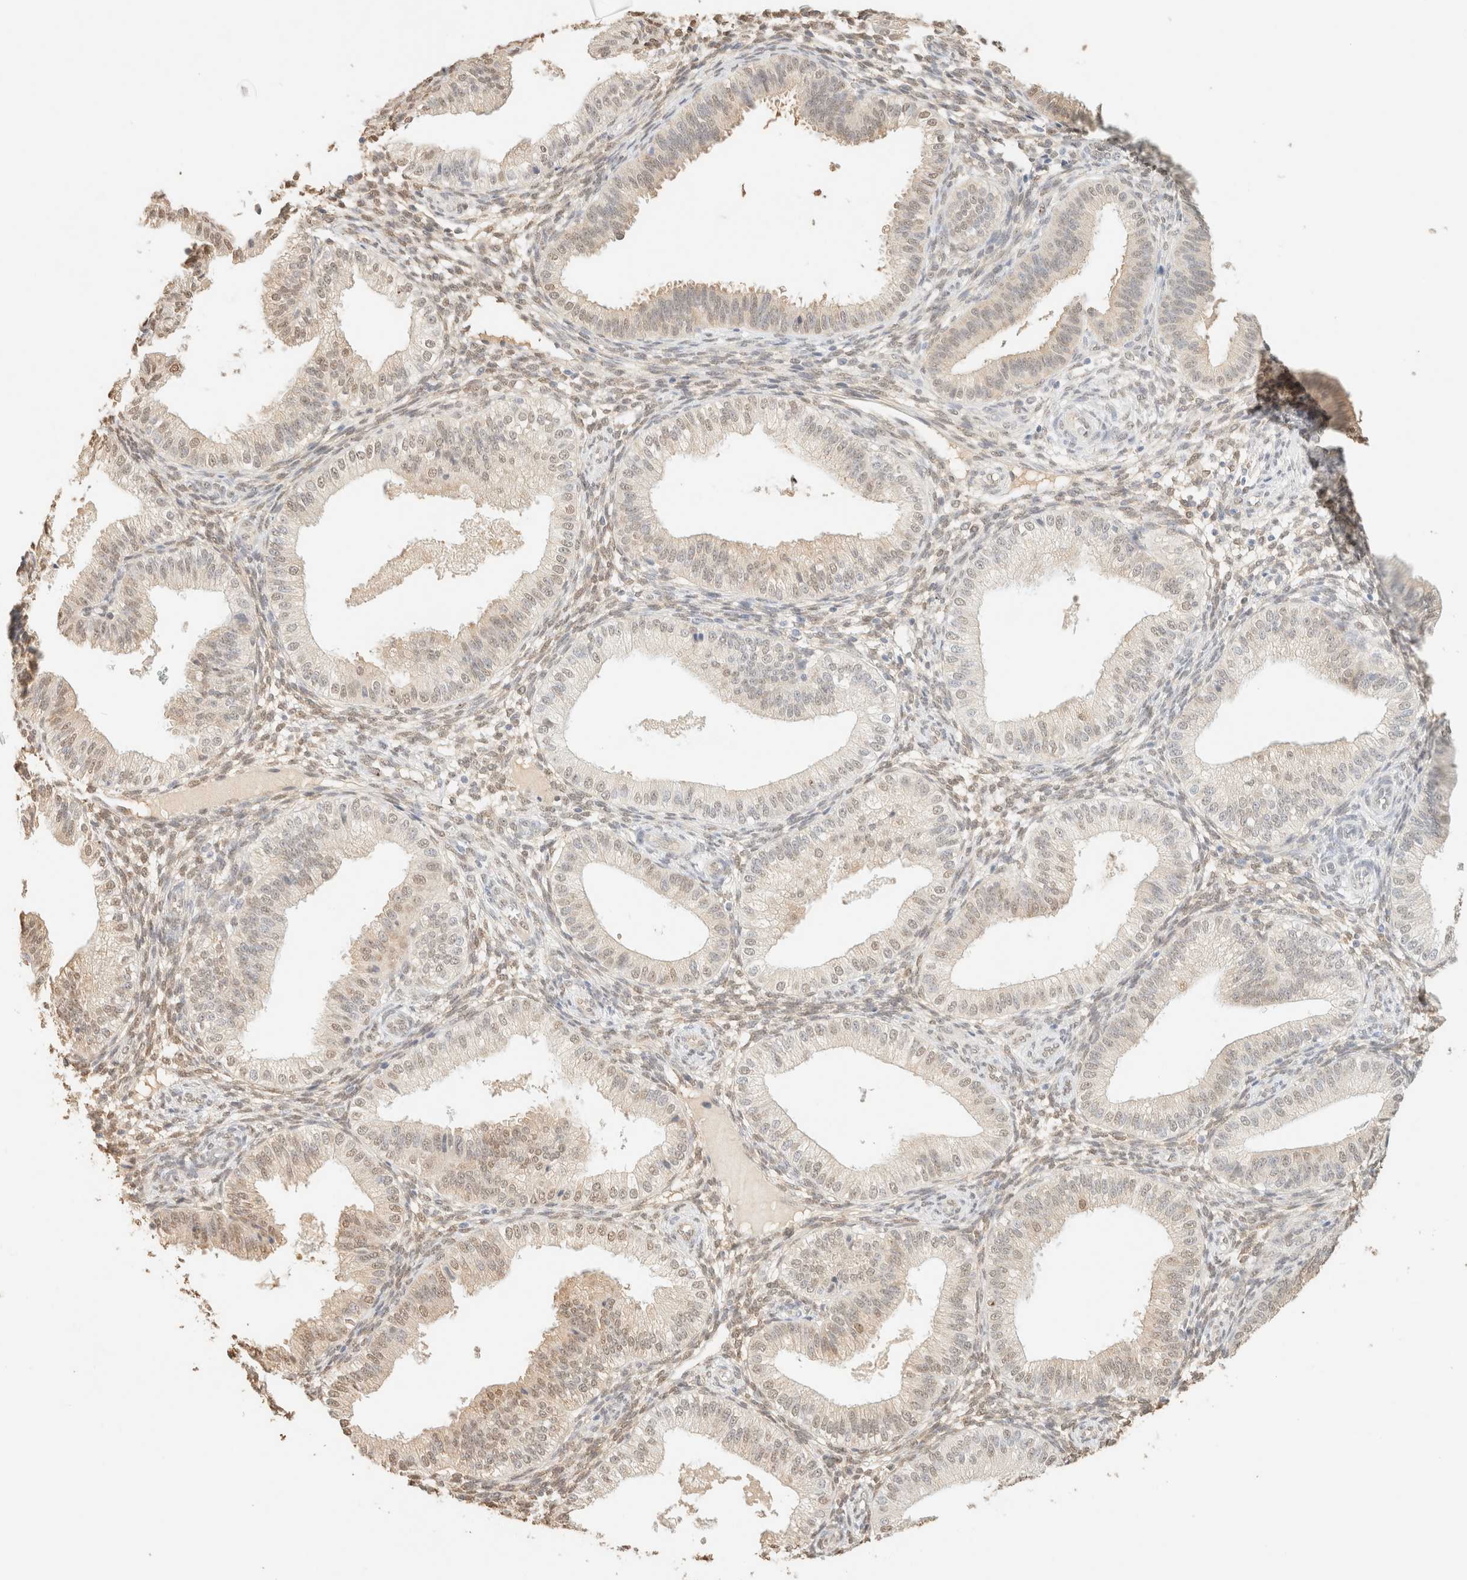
{"staining": {"intensity": "weak", "quantity": "25%-75%", "location": "nuclear"}, "tissue": "endometrium", "cell_type": "Cells in endometrial stroma", "image_type": "normal", "snomed": [{"axis": "morphology", "description": "Normal tissue, NOS"}, {"axis": "topography", "description": "Endometrium"}], "caption": "Weak nuclear positivity for a protein is appreciated in about 25%-75% of cells in endometrial stroma of unremarkable endometrium using immunohistochemistry (IHC).", "gene": "S100A13", "patient": {"sex": "female", "age": 39}}